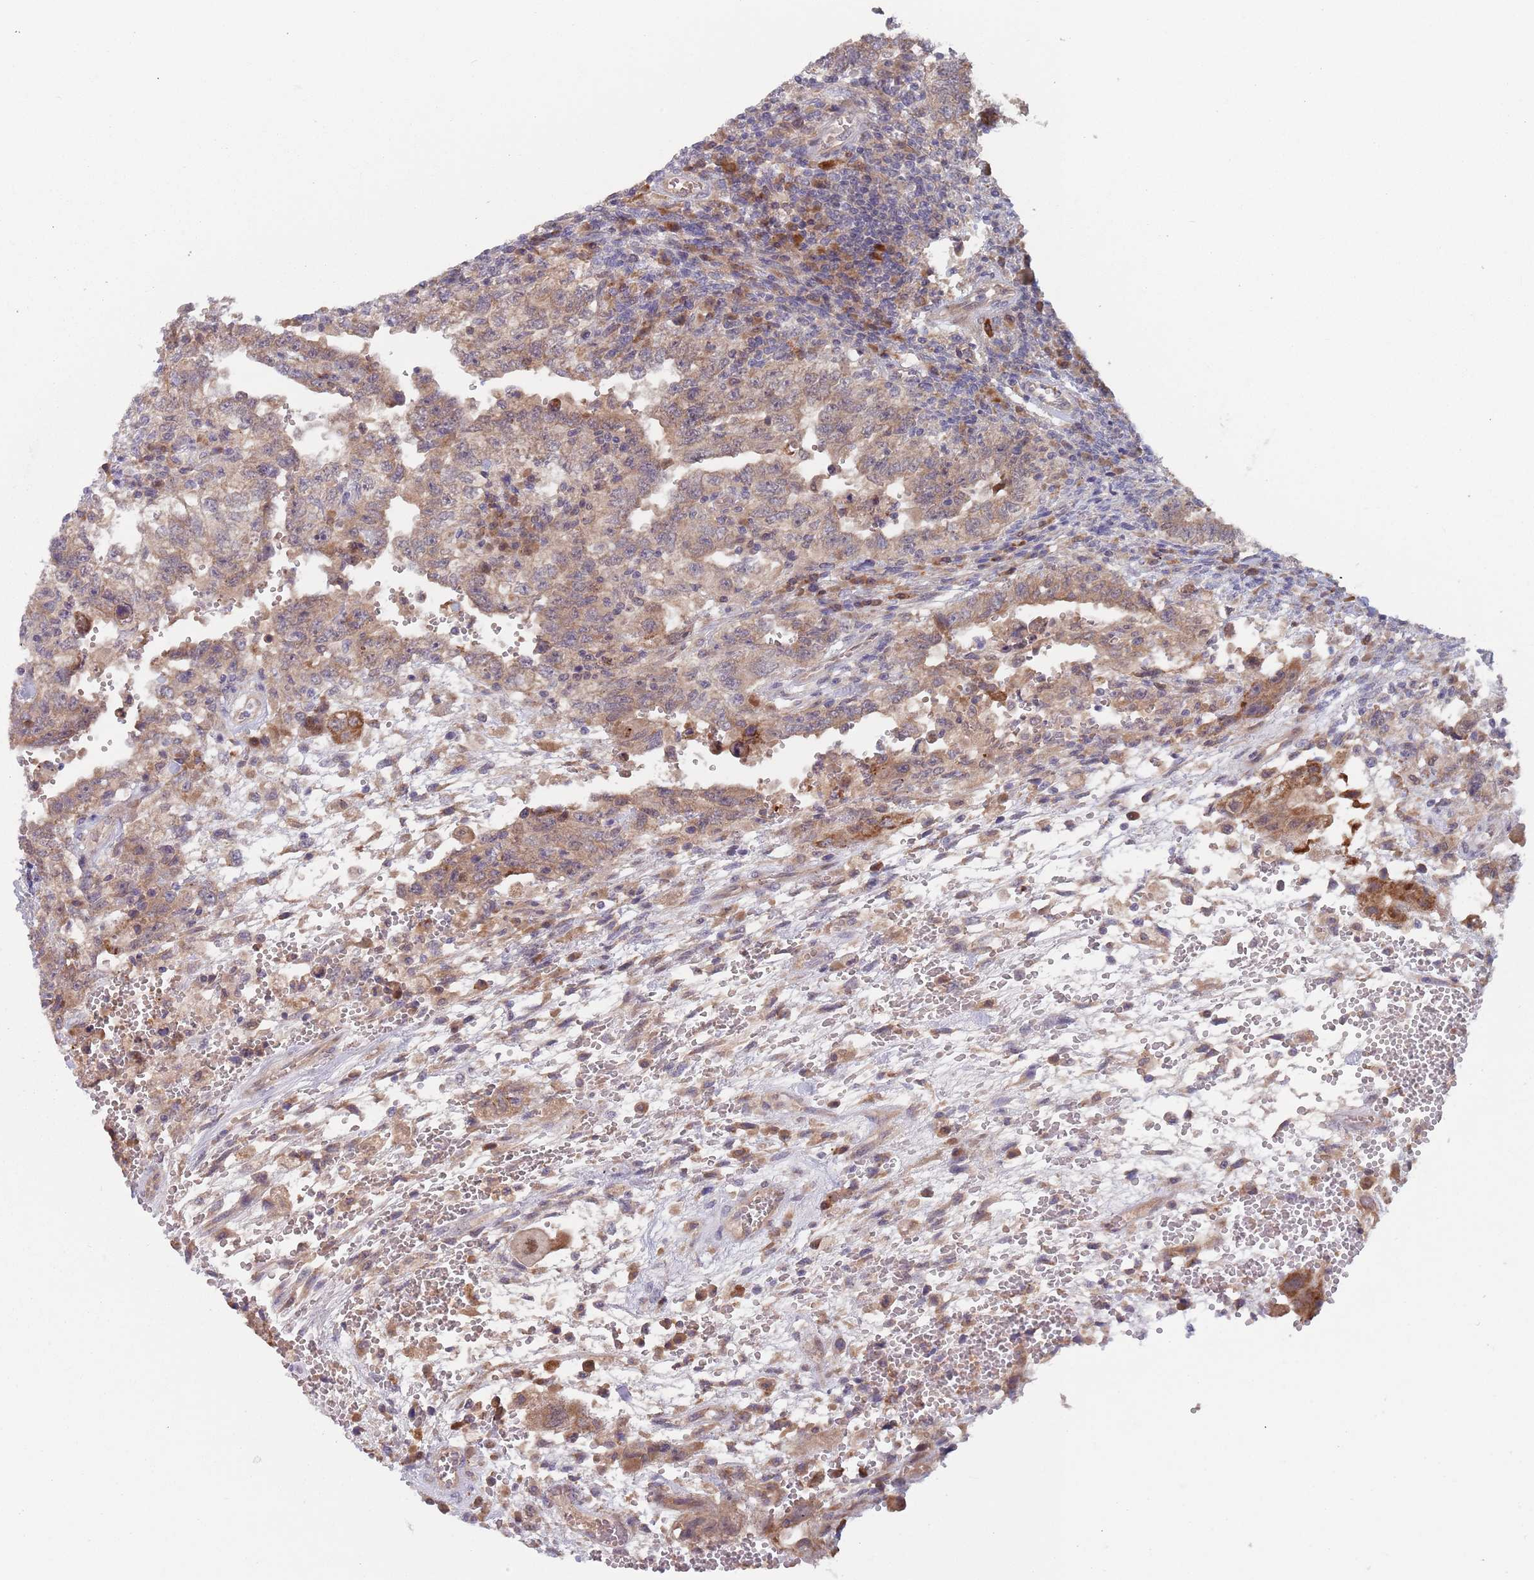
{"staining": {"intensity": "moderate", "quantity": ">75%", "location": "cytoplasmic/membranous"}, "tissue": "testis cancer", "cell_type": "Tumor cells", "image_type": "cancer", "snomed": [{"axis": "morphology", "description": "Carcinoma, Embryonal, NOS"}, {"axis": "topography", "description": "Testis"}], "caption": "Moderate cytoplasmic/membranous protein expression is seen in approximately >75% of tumor cells in testis cancer.", "gene": "ZNF140", "patient": {"sex": "male", "age": 26}}